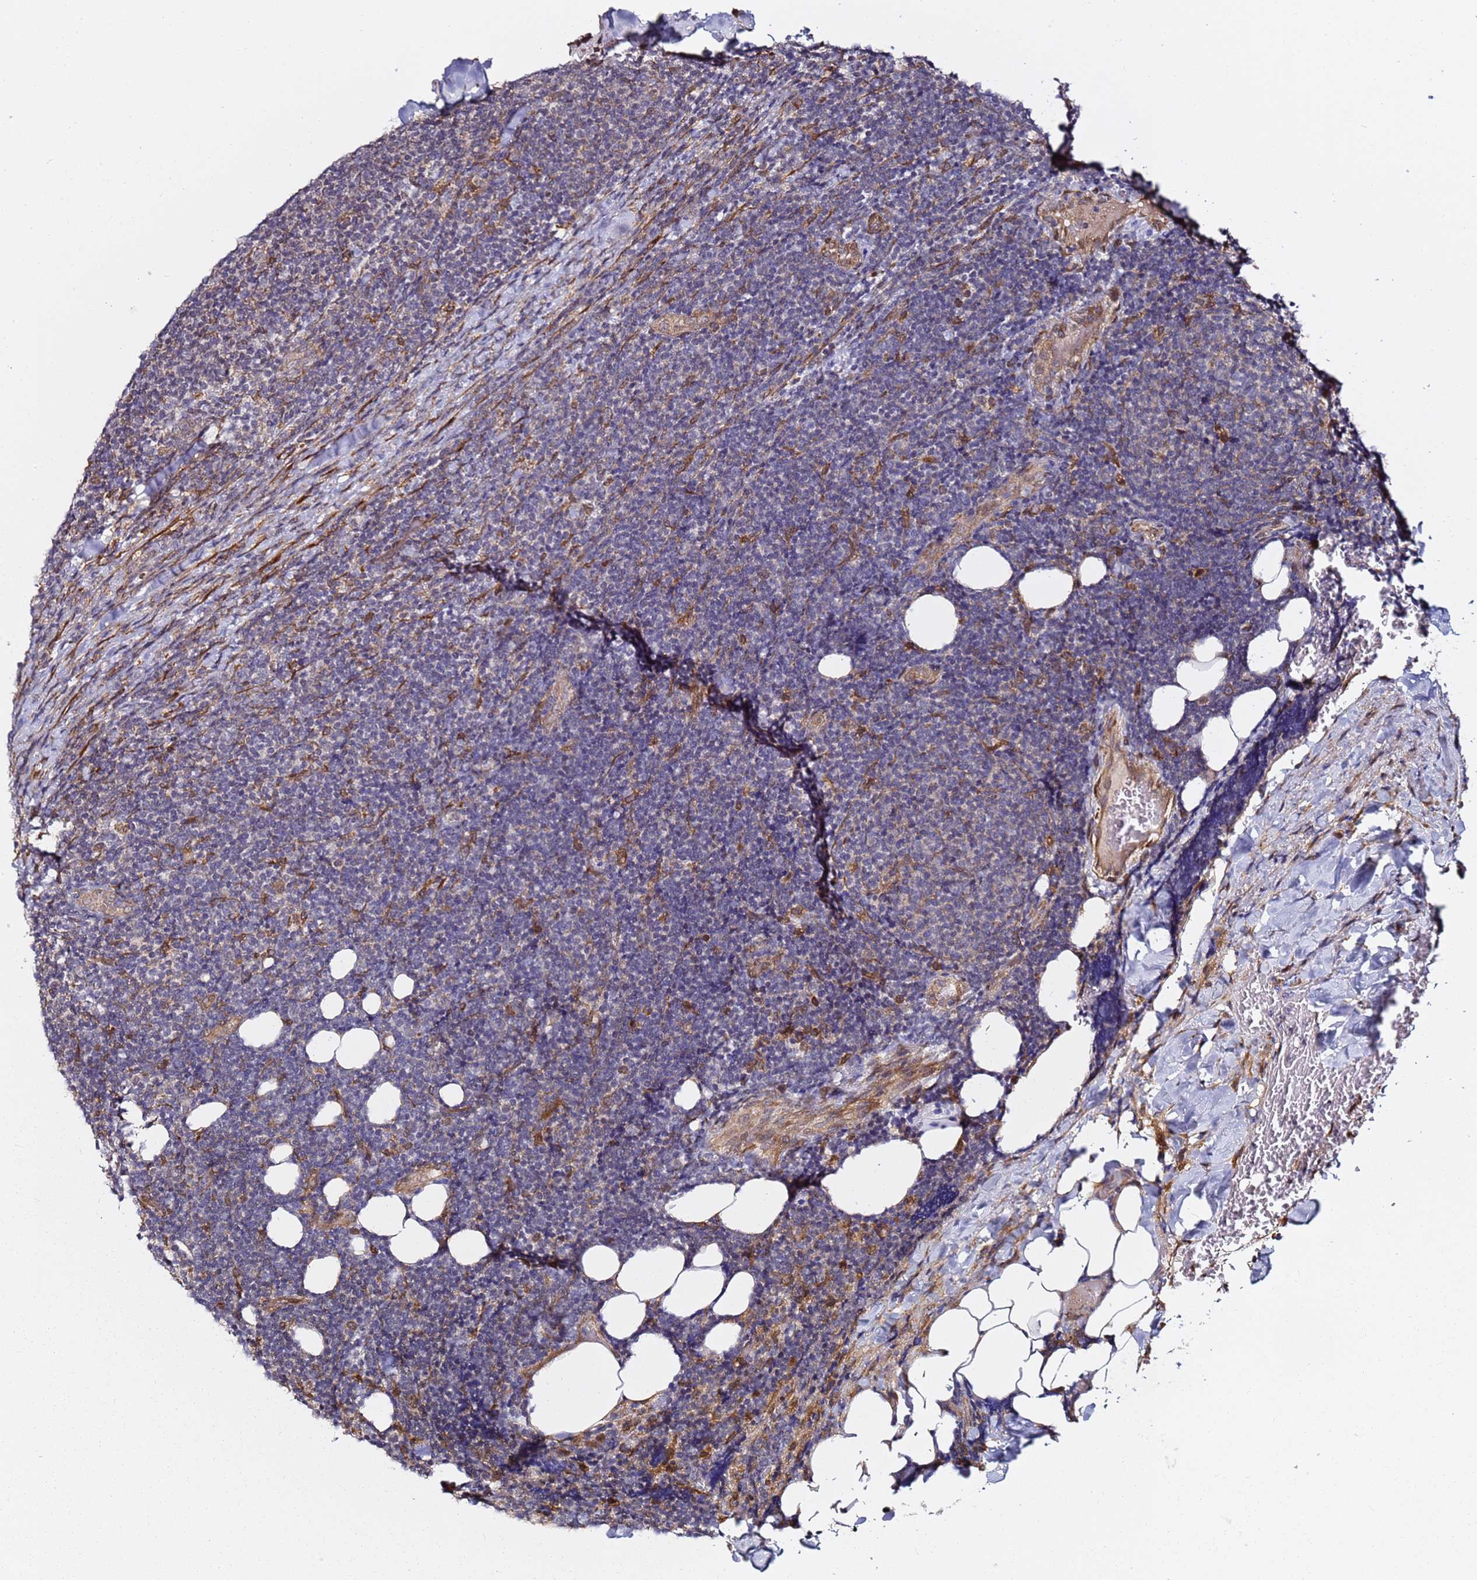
{"staining": {"intensity": "negative", "quantity": "none", "location": "none"}, "tissue": "lymphoma", "cell_type": "Tumor cells", "image_type": "cancer", "snomed": [{"axis": "morphology", "description": "Malignant lymphoma, non-Hodgkin's type, Low grade"}, {"axis": "topography", "description": "Lymph node"}], "caption": "Immunohistochemistry (IHC) histopathology image of low-grade malignant lymphoma, non-Hodgkin's type stained for a protein (brown), which reveals no positivity in tumor cells. (DAB (3,3'-diaminobenzidine) immunohistochemistry, high magnification).", "gene": "PRKAB2", "patient": {"sex": "male", "age": 66}}